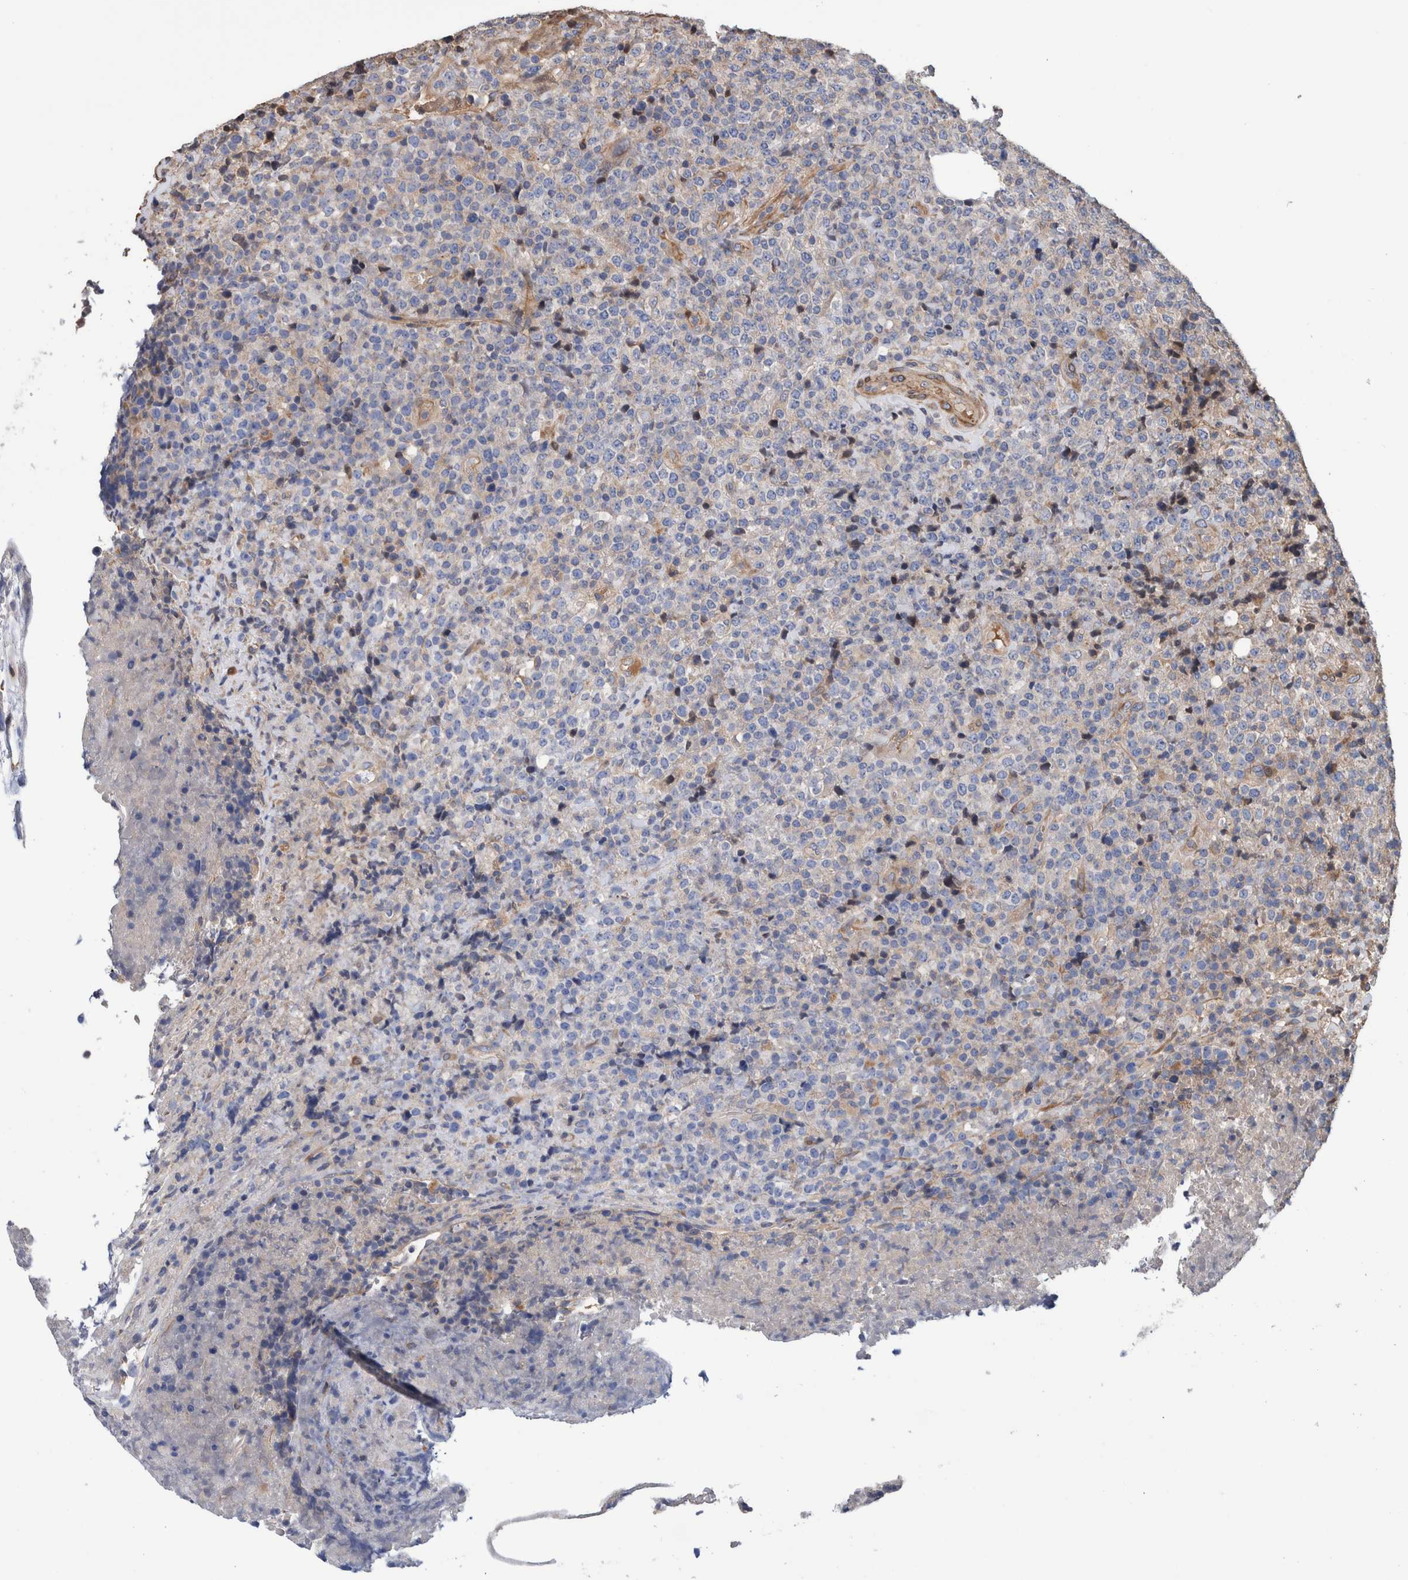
{"staining": {"intensity": "negative", "quantity": "none", "location": "none"}, "tissue": "lymphoma", "cell_type": "Tumor cells", "image_type": "cancer", "snomed": [{"axis": "morphology", "description": "Malignant lymphoma, non-Hodgkin's type, High grade"}, {"axis": "topography", "description": "Lymph node"}], "caption": "There is no significant staining in tumor cells of lymphoma.", "gene": "SLC45A4", "patient": {"sex": "male", "age": 13}}